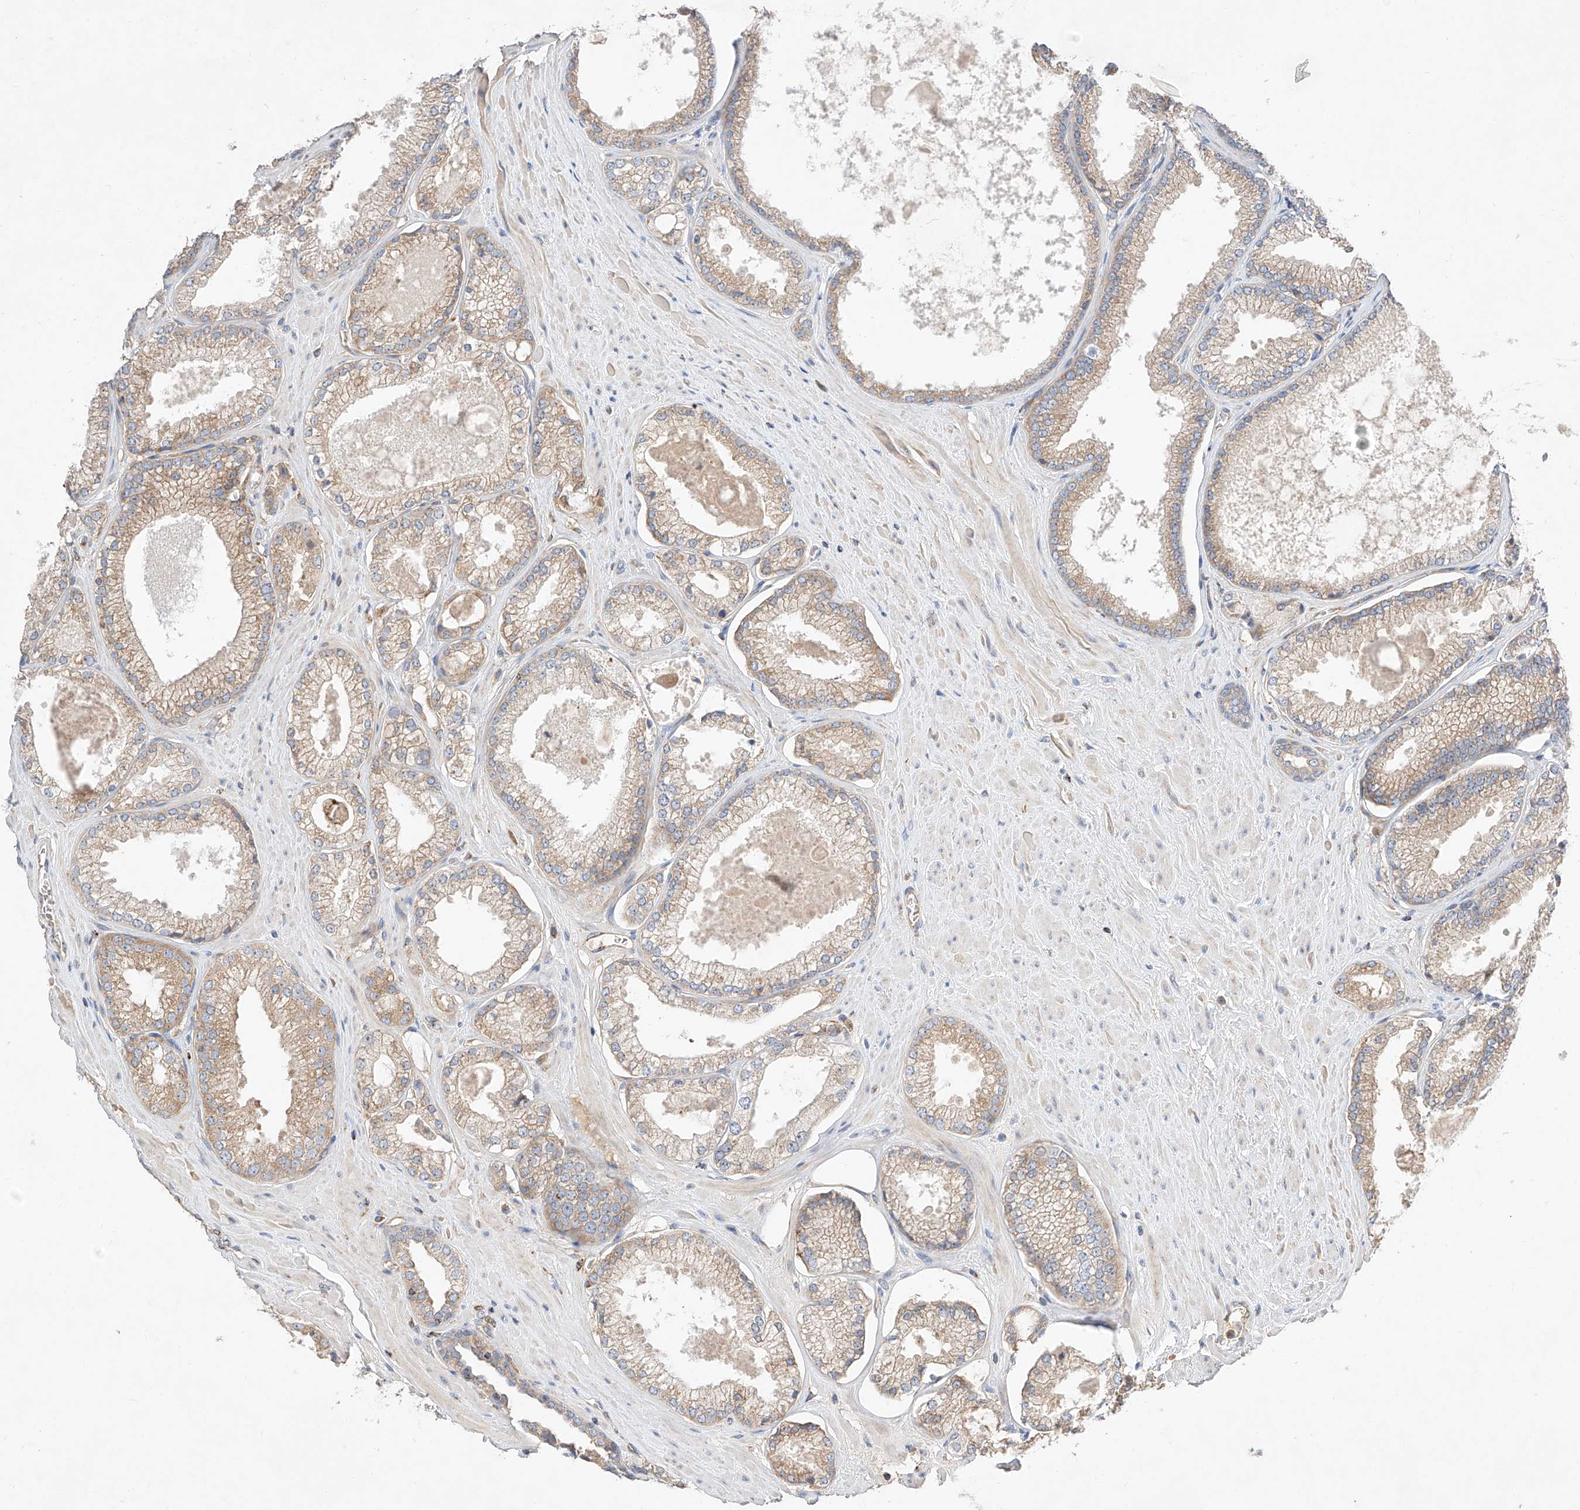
{"staining": {"intensity": "moderate", "quantity": ">75%", "location": "cytoplasmic/membranous"}, "tissue": "prostate cancer", "cell_type": "Tumor cells", "image_type": "cancer", "snomed": [{"axis": "morphology", "description": "Adenocarcinoma, Low grade"}, {"axis": "topography", "description": "Prostate"}], "caption": "DAB (3,3'-diaminobenzidine) immunohistochemical staining of human low-grade adenocarcinoma (prostate) displays moderate cytoplasmic/membranous protein expression in about >75% of tumor cells.", "gene": "RUSC1", "patient": {"sex": "male", "age": 62}}